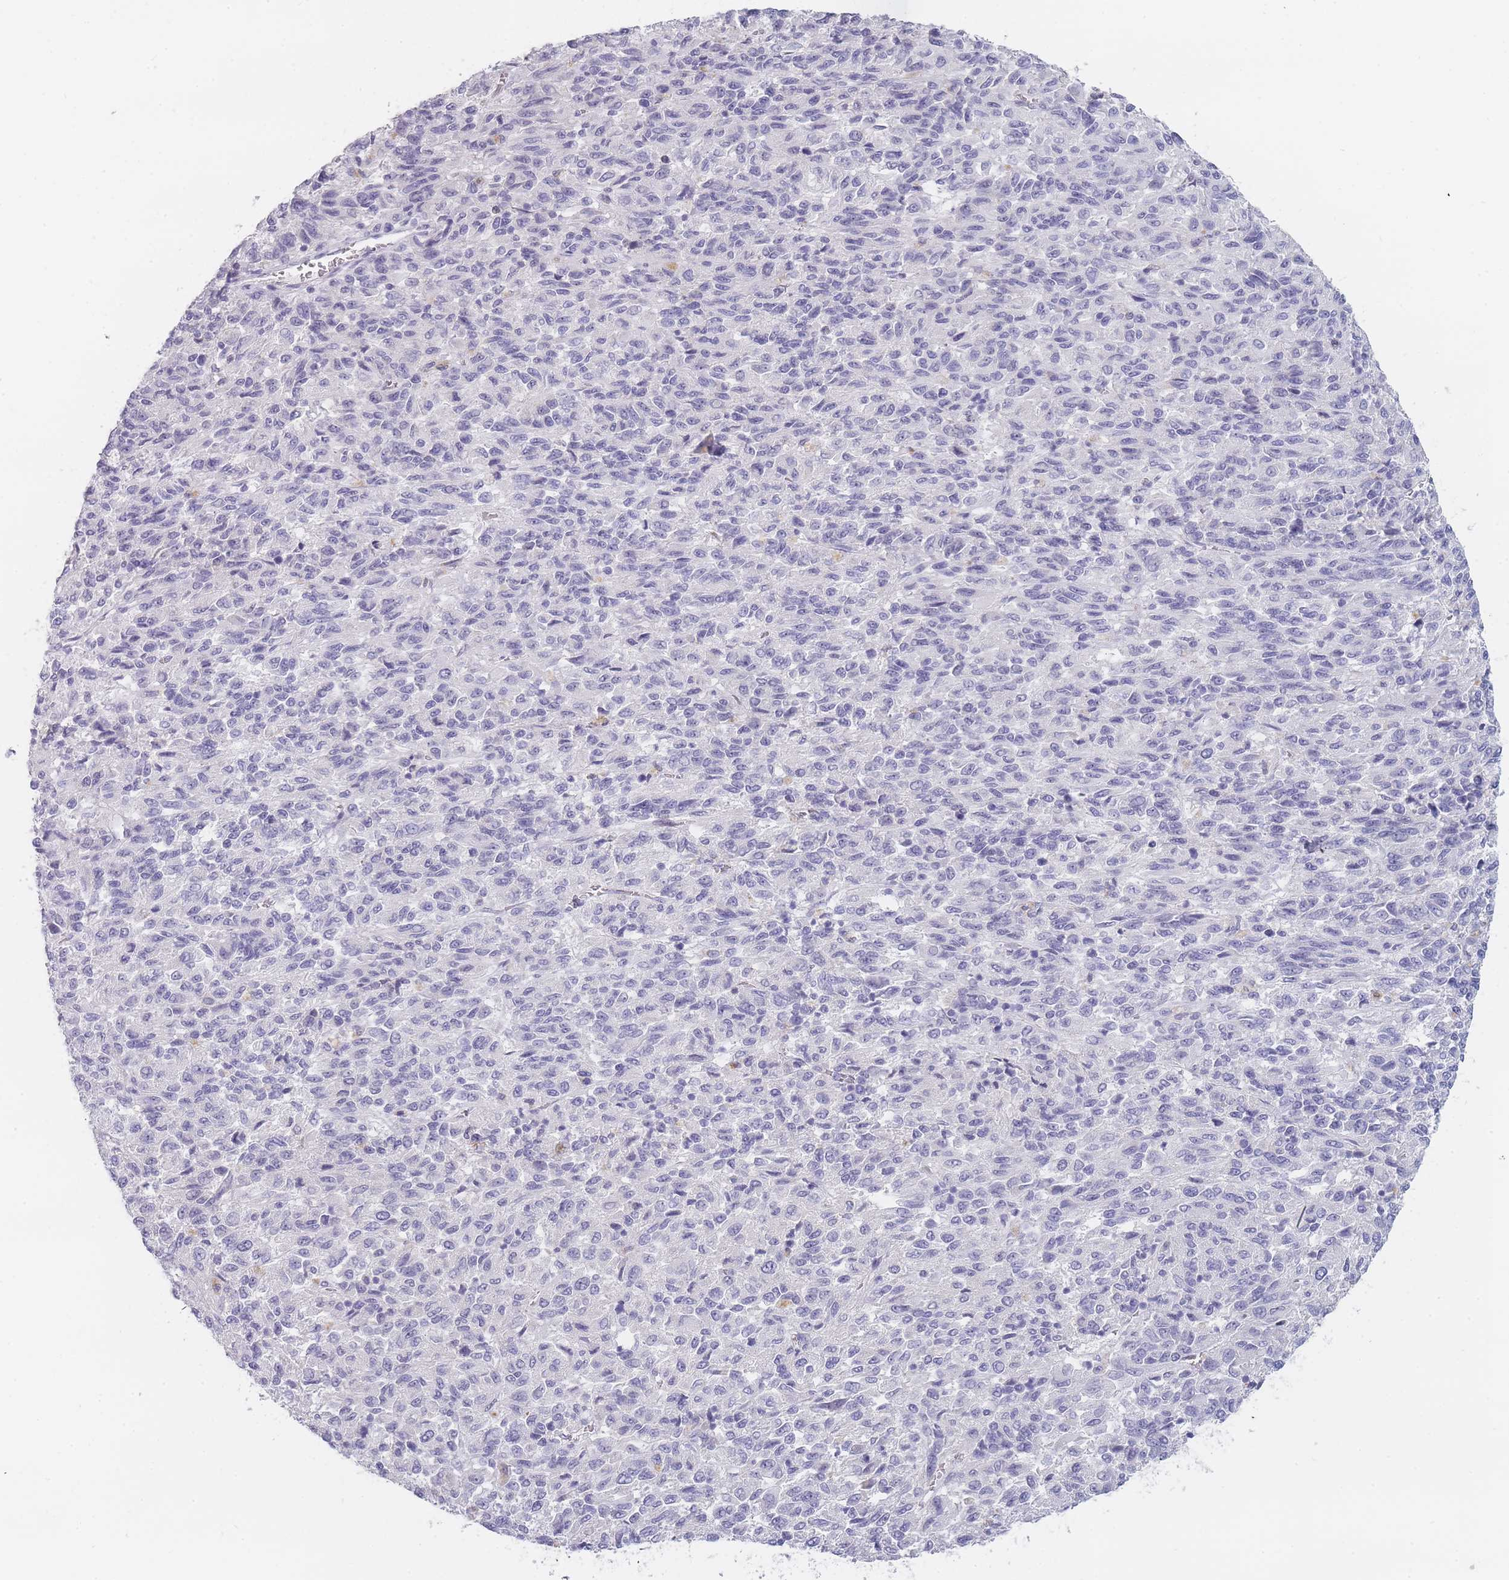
{"staining": {"intensity": "negative", "quantity": "none", "location": "none"}, "tissue": "melanoma", "cell_type": "Tumor cells", "image_type": "cancer", "snomed": [{"axis": "morphology", "description": "Malignant melanoma, Metastatic site"}, {"axis": "topography", "description": "Lung"}], "caption": "Human malignant melanoma (metastatic site) stained for a protein using immunohistochemistry demonstrates no positivity in tumor cells.", "gene": "INS", "patient": {"sex": "male", "age": 64}}